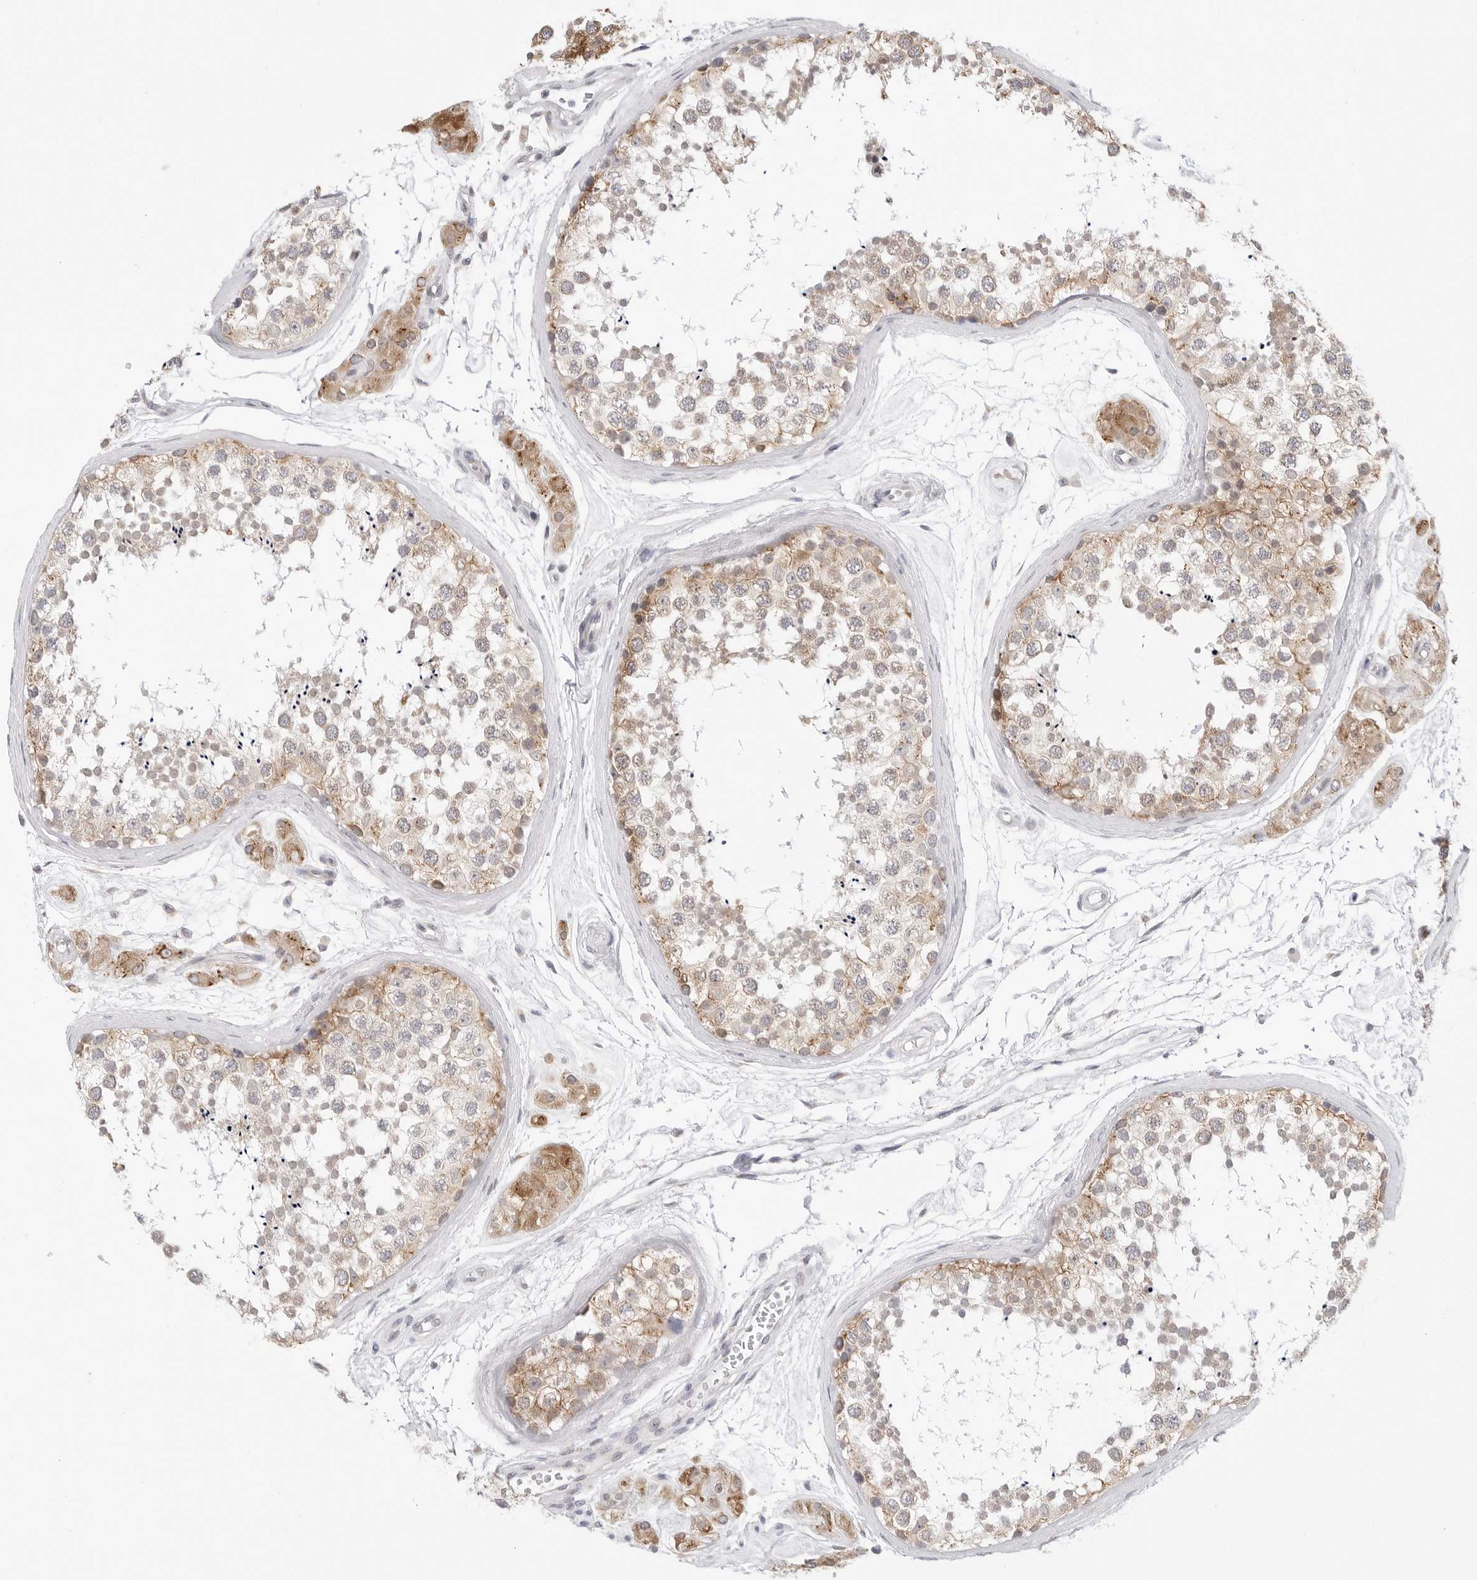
{"staining": {"intensity": "moderate", "quantity": "25%-75%", "location": "cytoplasmic/membranous"}, "tissue": "testis", "cell_type": "Cells in seminiferous ducts", "image_type": "normal", "snomed": [{"axis": "morphology", "description": "Normal tissue, NOS"}, {"axis": "topography", "description": "Testis"}], "caption": "A photomicrograph of human testis stained for a protein displays moderate cytoplasmic/membranous brown staining in cells in seminiferous ducts.", "gene": "RPN1", "patient": {"sex": "male", "age": 56}}